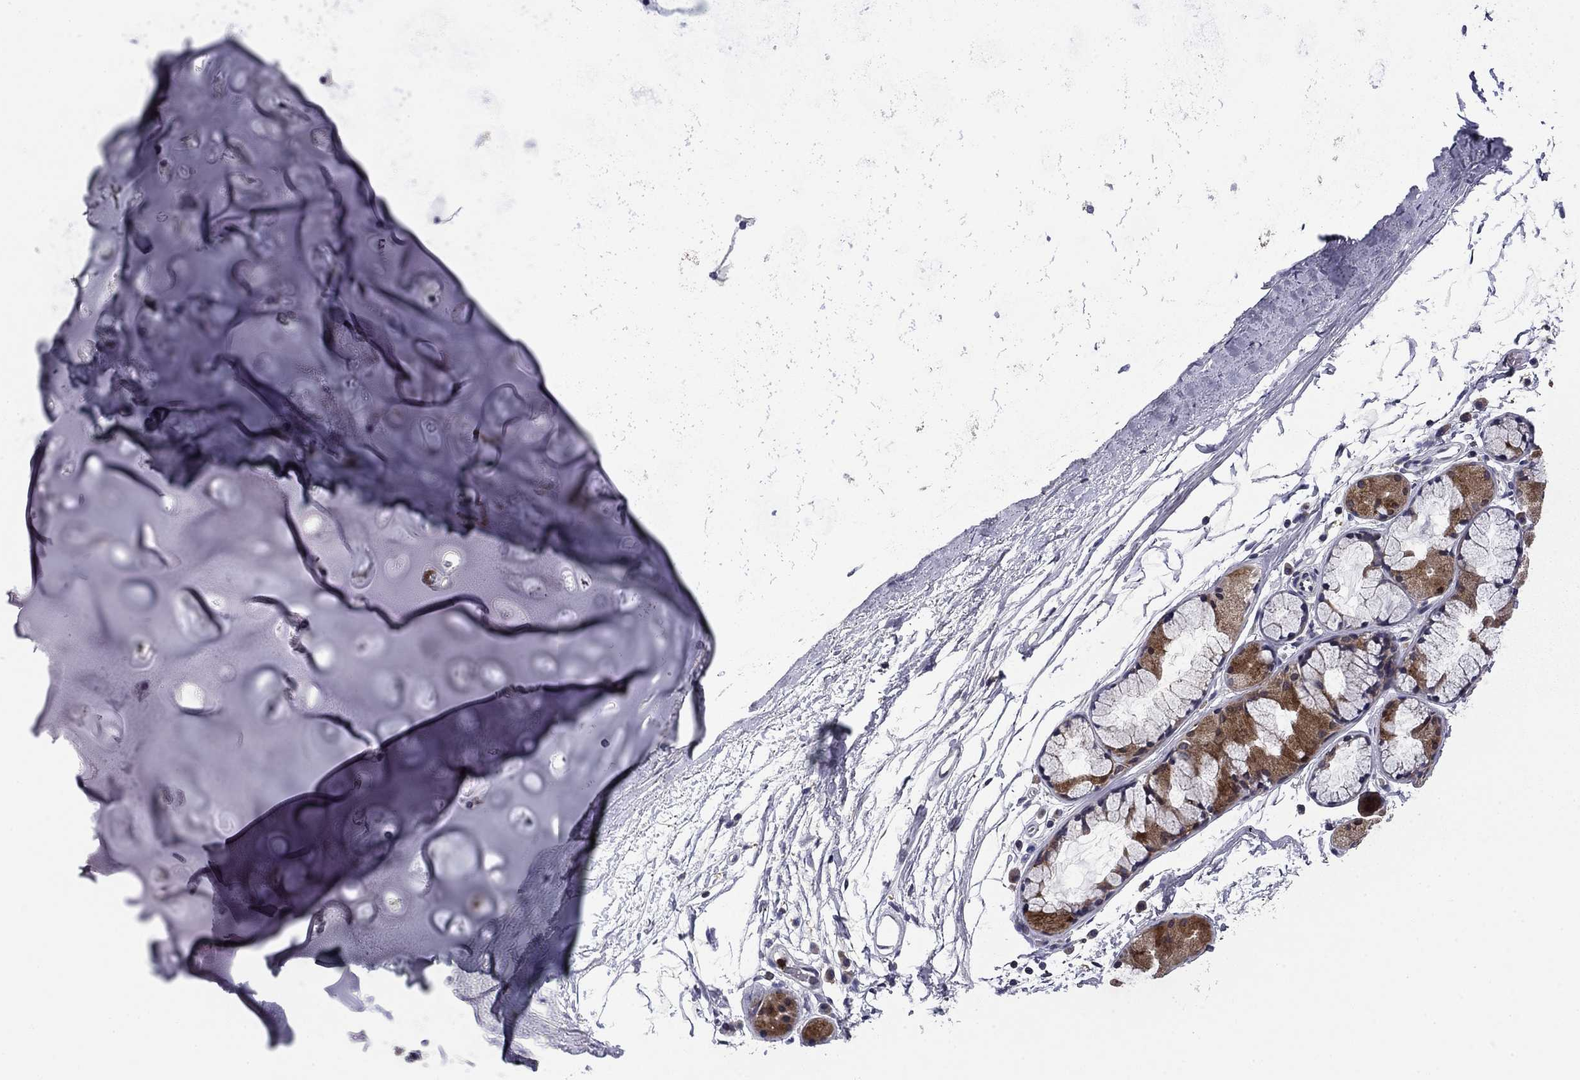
{"staining": {"intensity": "negative", "quantity": "none", "location": "none"}, "tissue": "soft tissue", "cell_type": "Chondrocytes", "image_type": "normal", "snomed": [{"axis": "morphology", "description": "Normal tissue, NOS"}, {"axis": "topography", "description": "Lymph node"}, {"axis": "topography", "description": "Bronchus"}], "caption": "The photomicrograph reveals no significant positivity in chondrocytes of soft tissue. (IHC, brightfield microscopy, high magnification).", "gene": "CEACAM7", "patient": {"sex": "female", "age": 70}}